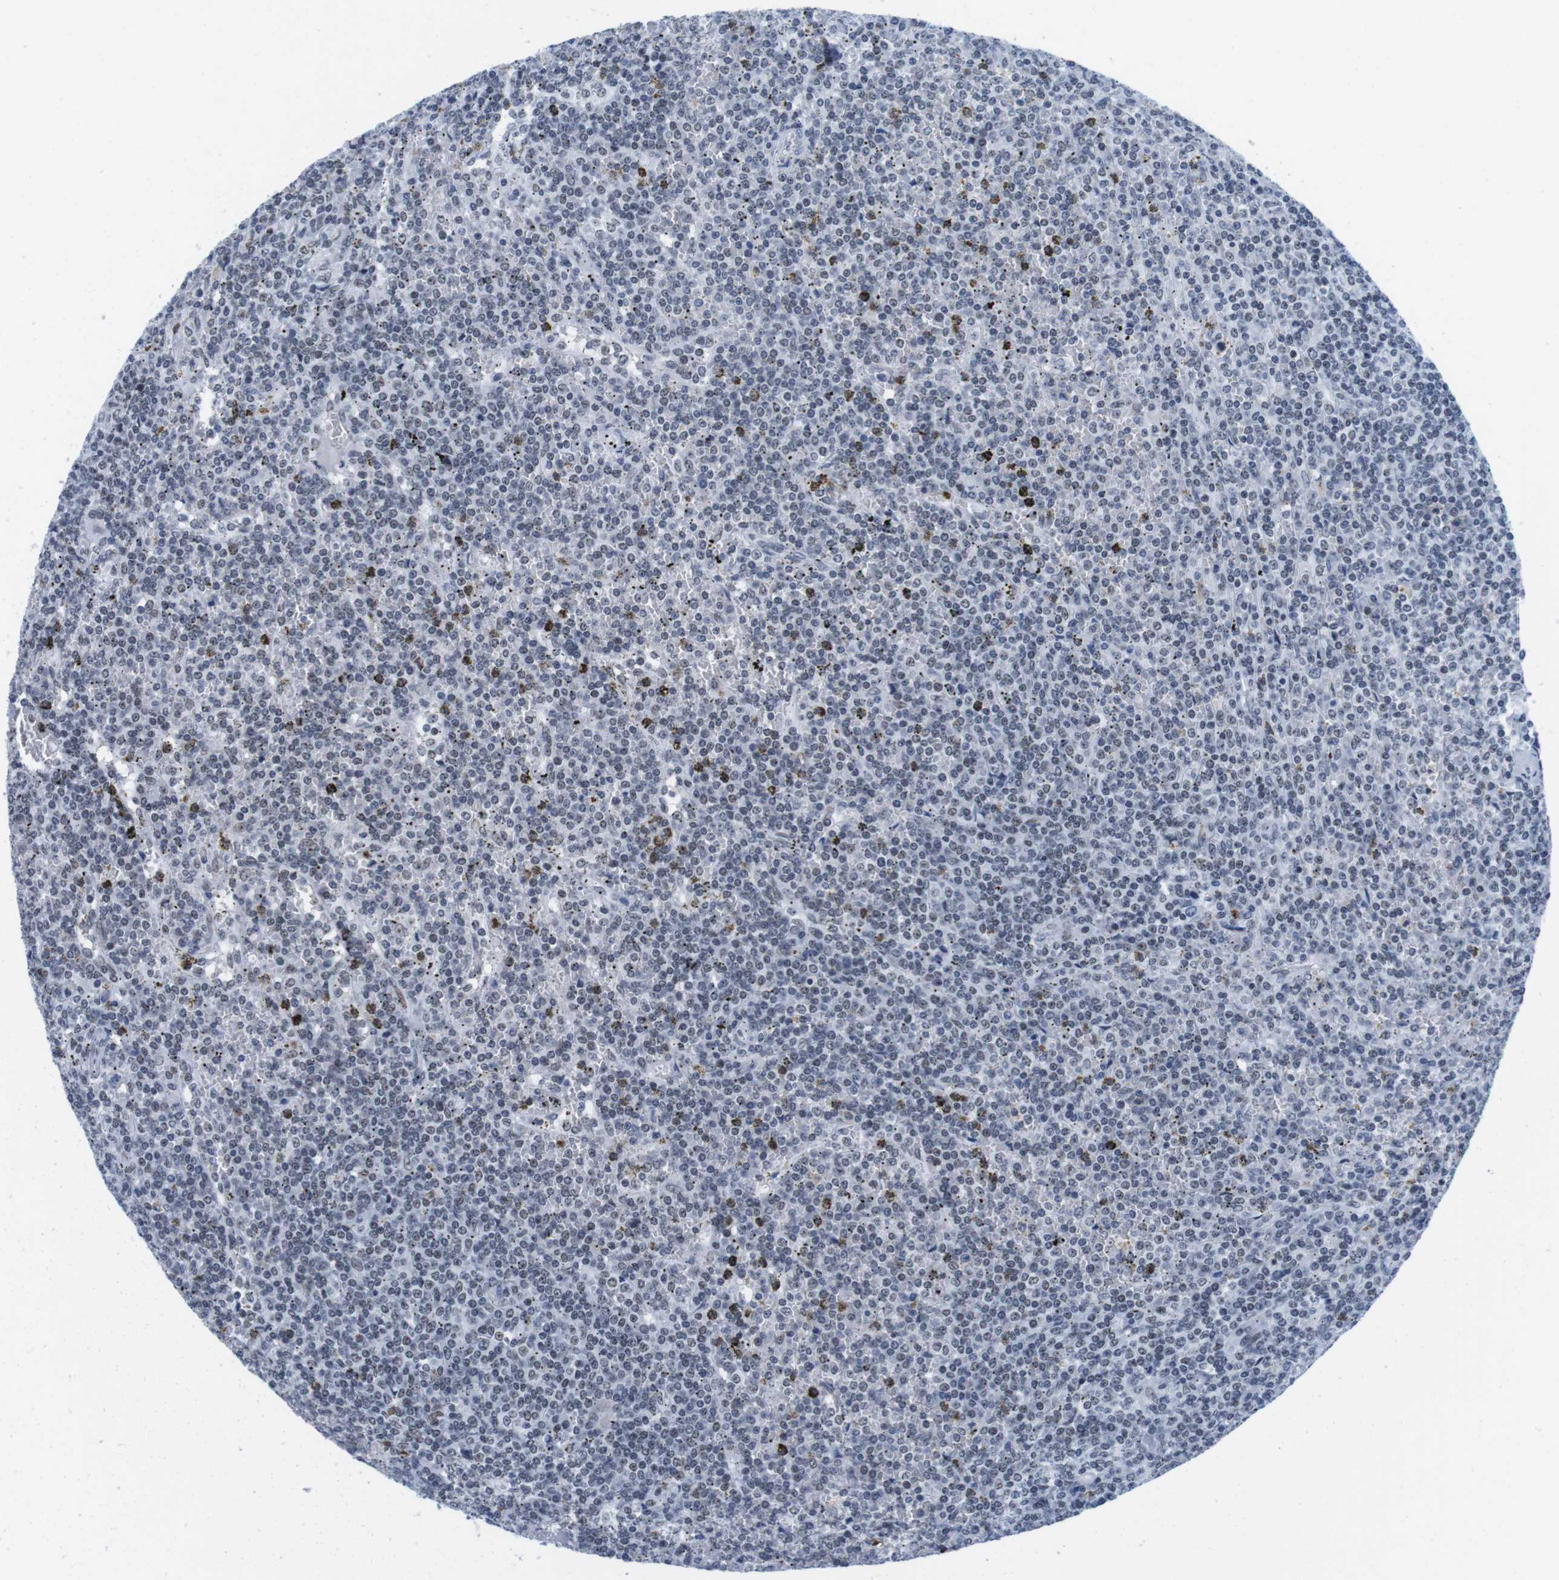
{"staining": {"intensity": "negative", "quantity": "none", "location": "none"}, "tissue": "lymphoma", "cell_type": "Tumor cells", "image_type": "cancer", "snomed": [{"axis": "morphology", "description": "Malignant lymphoma, non-Hodgkin's type, Low grade"}, {"axis": "topography", "description": "Spleen"}], "caption": "Immunohistochemistry histopathology image of lymphoma stained for a protein (brown), which reveals no positivity in tumor cells.", "gene": "IFI16", "patient": {"sex": "female", "age": 19}}